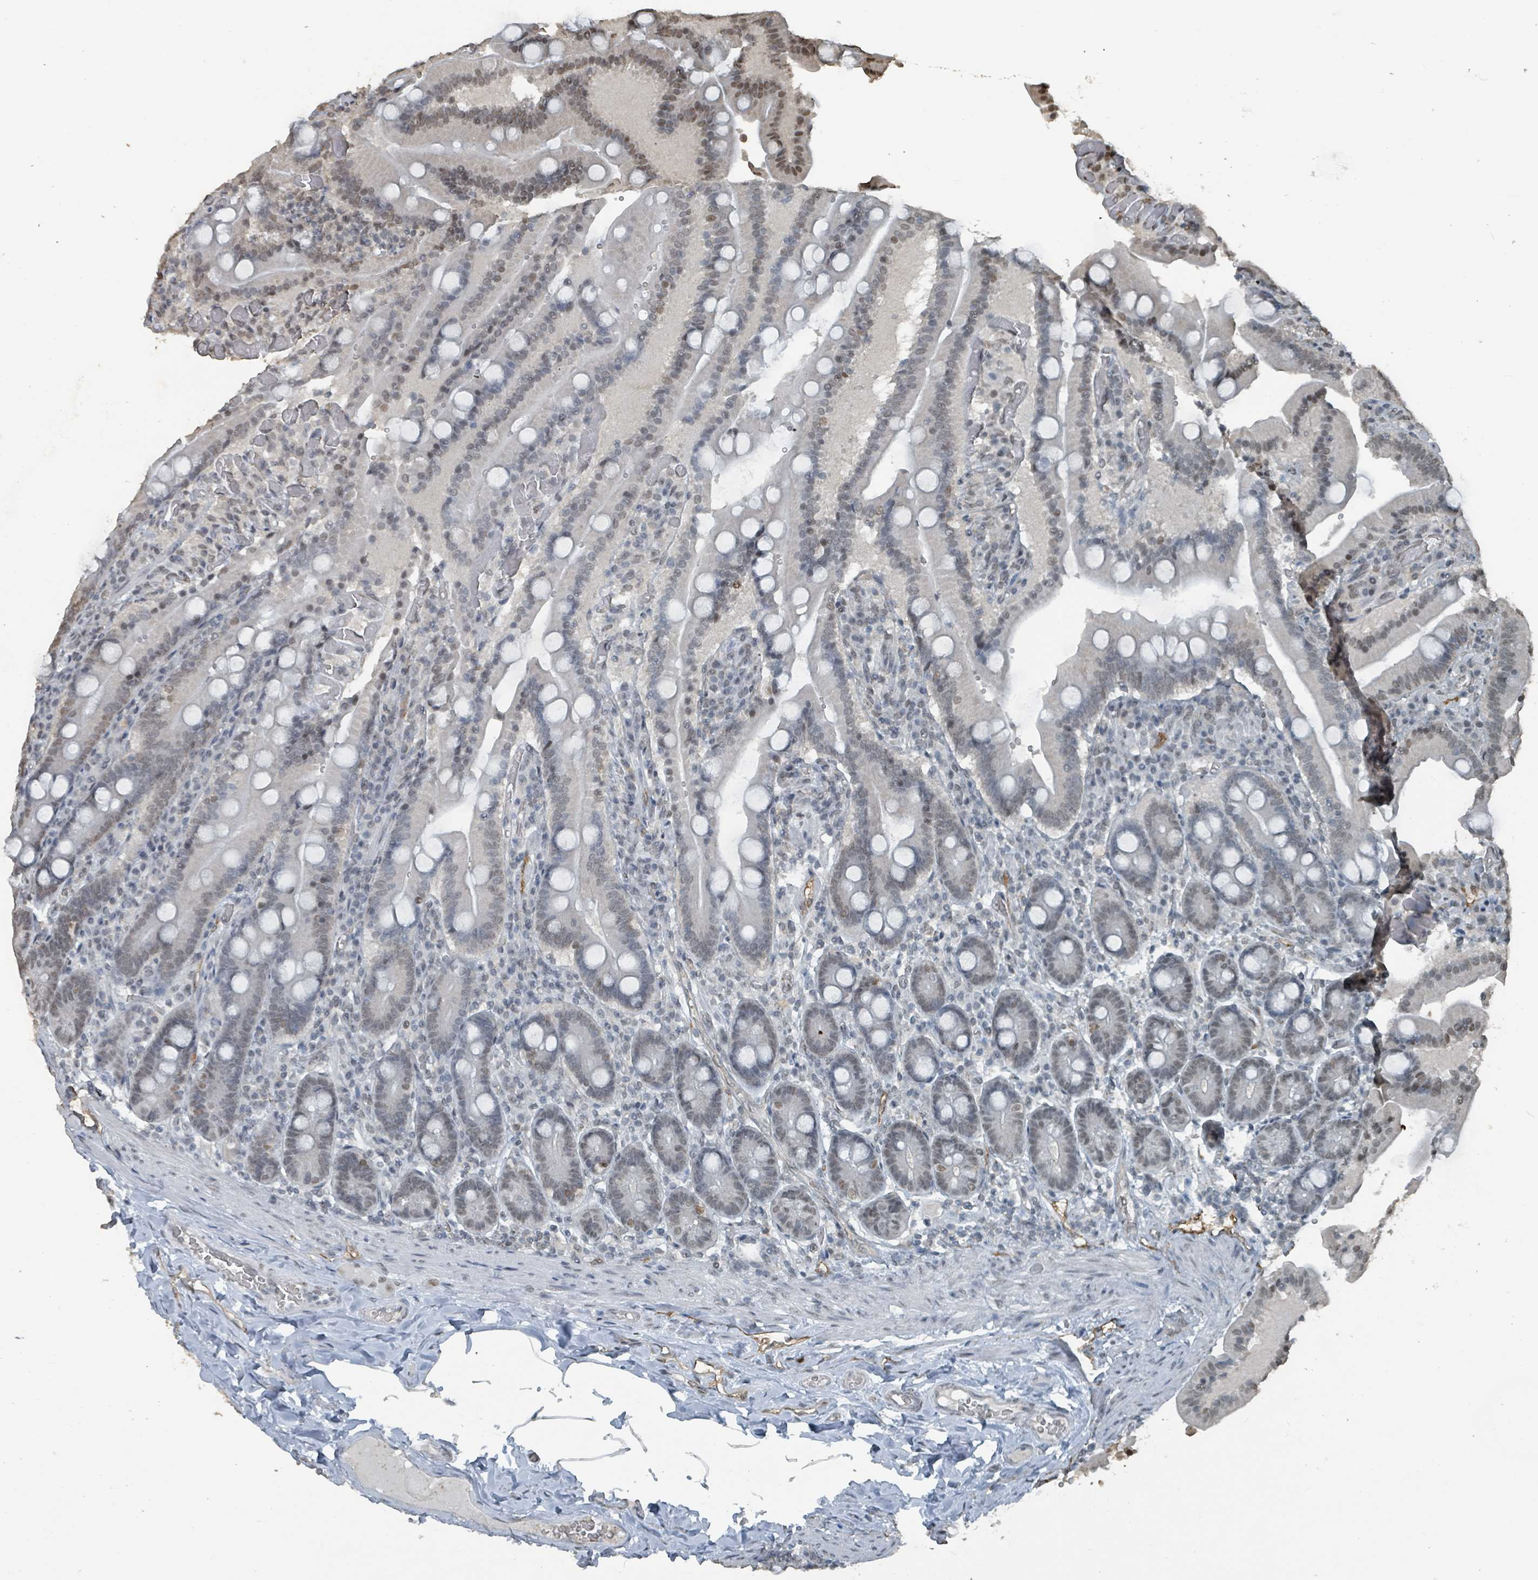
{"staining": {"intensity": "moderate", "quantity": "25%-75%", "location": "nuclear"}, "tissue": "duodenum", "cell_type": "Glandular cells", "image_type": "normal", "snomed": [{"axis": "morphology", "description": "Normal tissue, NOS"}, {"axis": "topography", "description": "Duodenum"}], "caption": "Benign duodenum reveals moderate nuclear expression in approximately 25%-75% of glandular cells, visualized by immunohistochemistry.", "gene": "PHIP", "patient": {"sex": "female", "age": 62}}